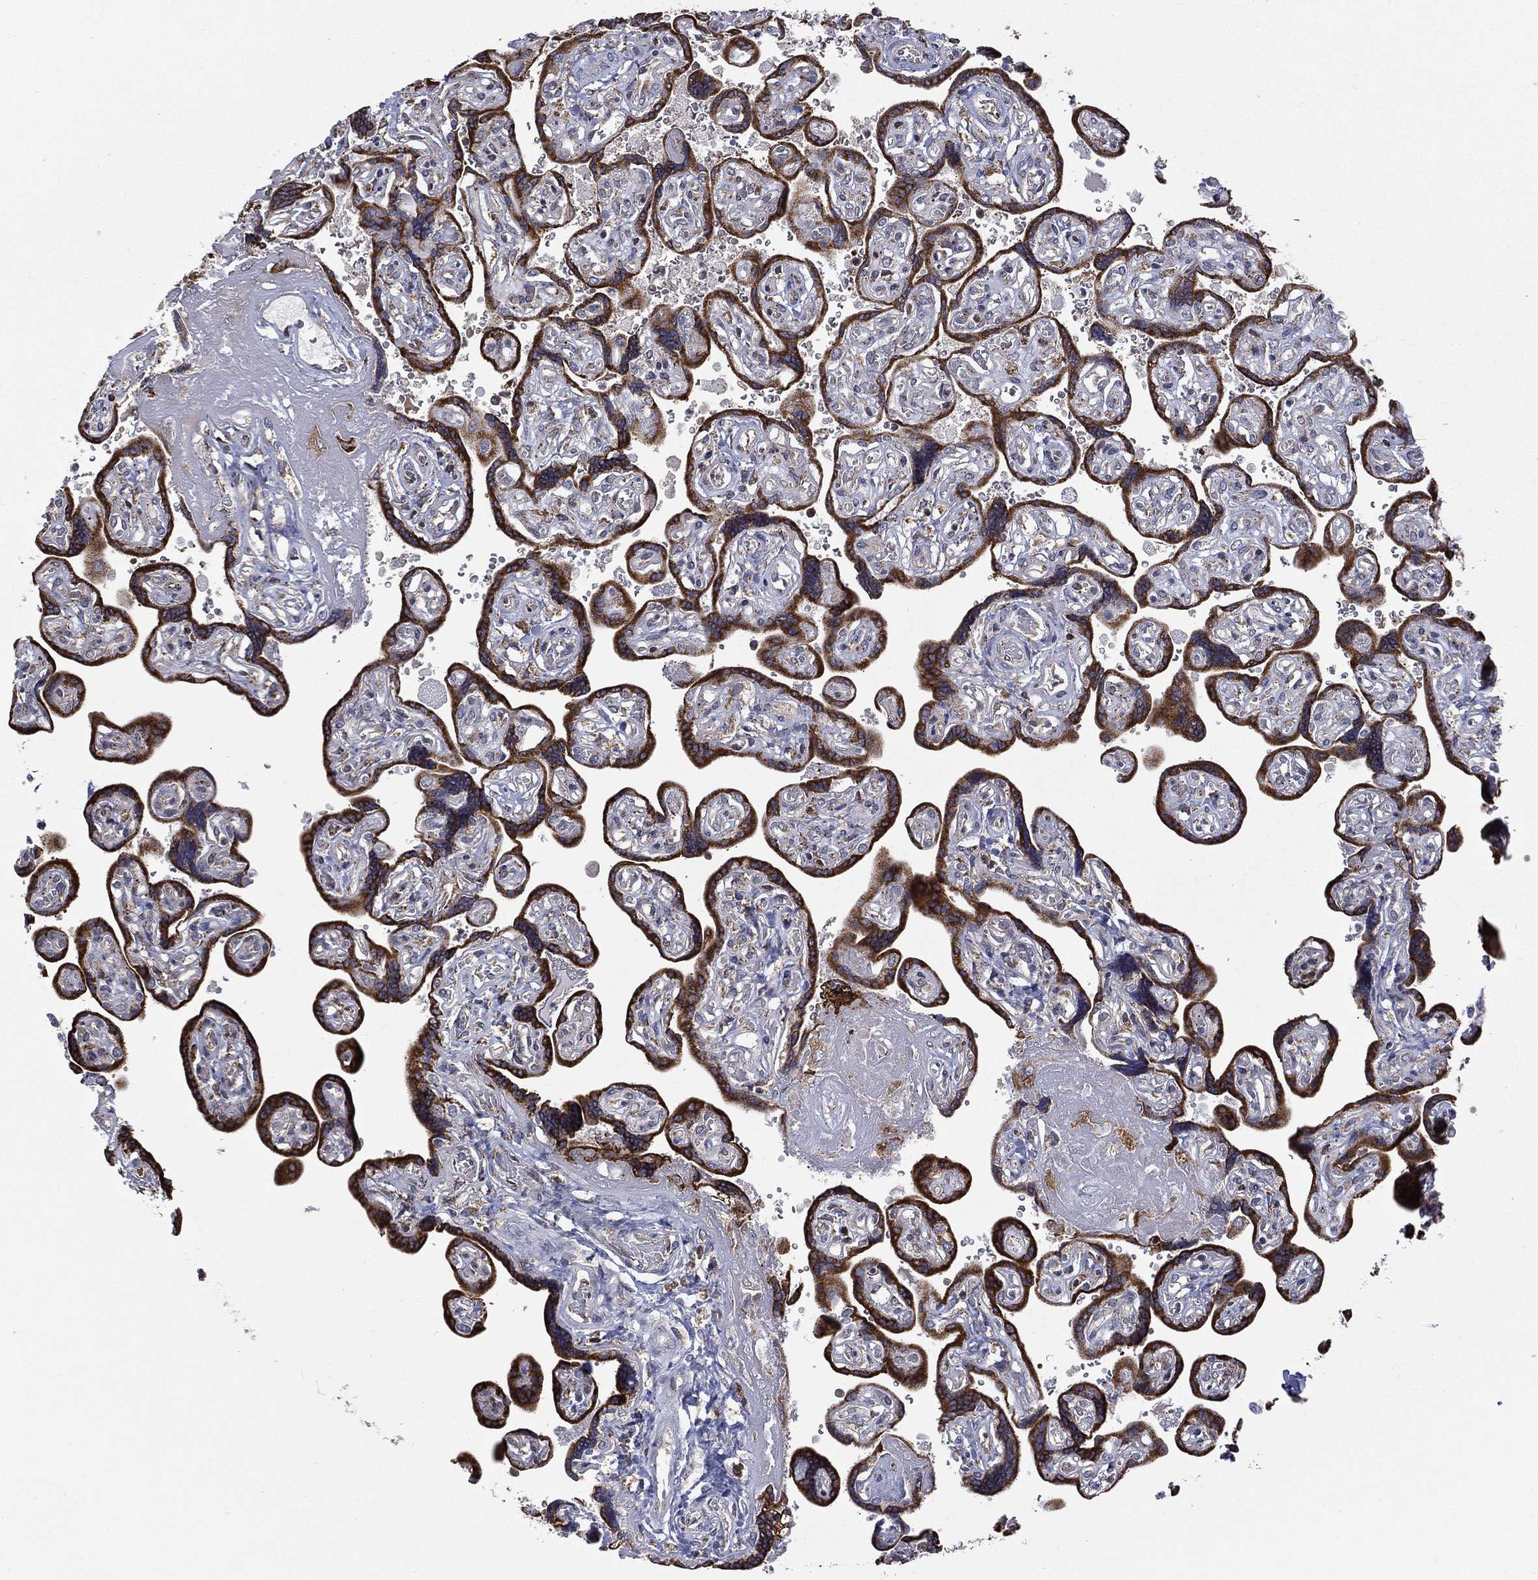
{"staining": {"intensity": "moderate", "quantity": ">75%", "location": "cytoplasmic/membranous"}, "tissue": "placenta", "cell_type": "Decidual cells", "image_type": "normal", "snomed": [{"axis": "morphology", "description": "Normal tissue, NOS"}, {"axis": "topography", "description": "Placenta"}], "caption": "Immunohistochemical staining of unremarkable human placenta demonstrates medium levels of moderate cytoplasmic/membranous positivity in about >75% of decidual cells.", "gene": "C20orf96", "patient": {"sex": "female", "age": 32}}